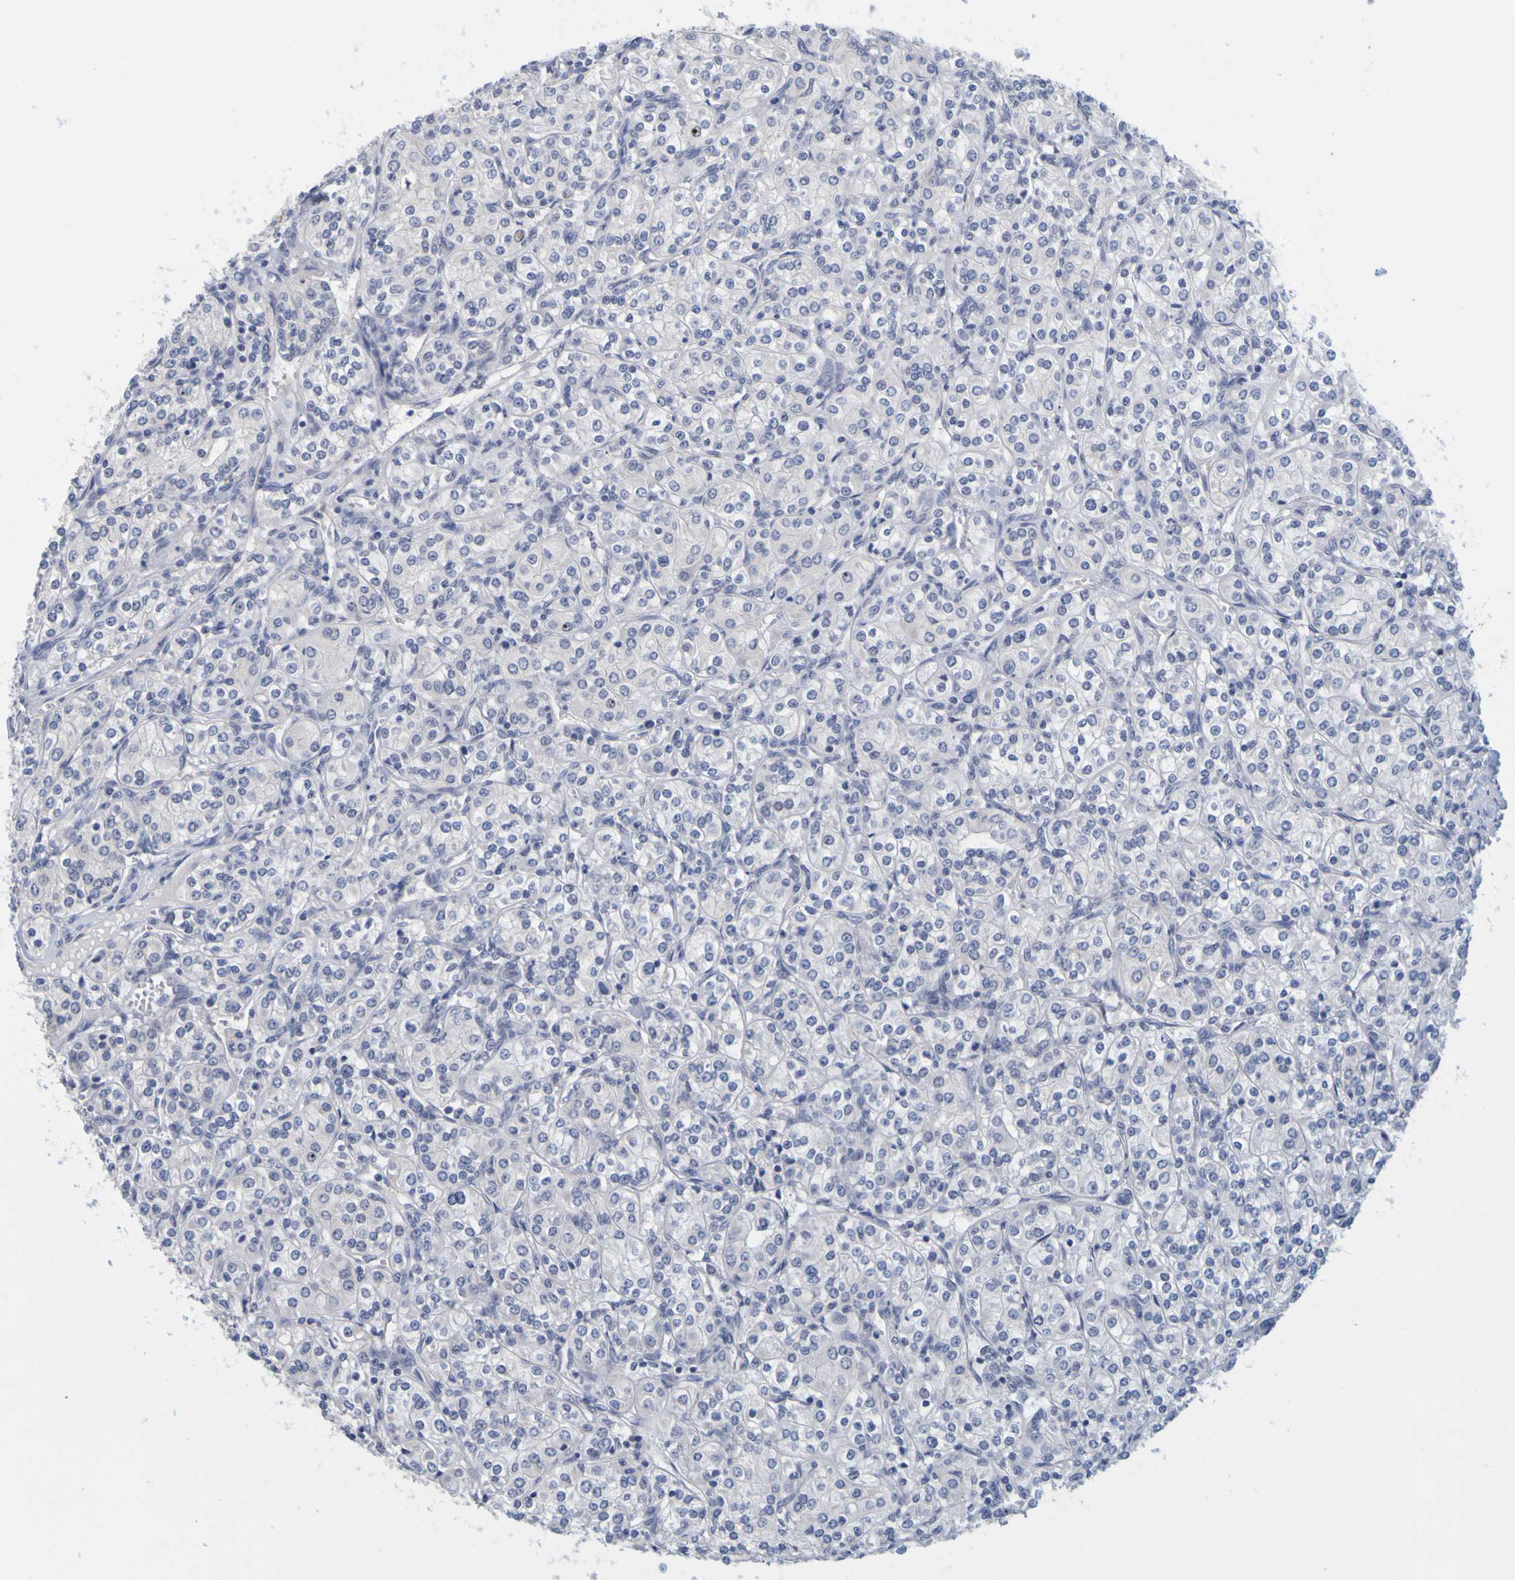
{"staining": {"intensity": "negative", "quantity": "none", "location": "none"}, "tissue": "renal cancer", "cell_type": "Tumor cells", "image_type": "cancer", "snomed": [{"axis": "morphology", "description": "Adenocarcinoma, NOS"}, {"axis": "topography", "description": "Kidney"}], "caption": "A photomicrograph of human renal adenocarcinoma is negative for staining in tumor cells.", "gene": "ENDOU", "patient": {"sex": "male", "age": 77}}